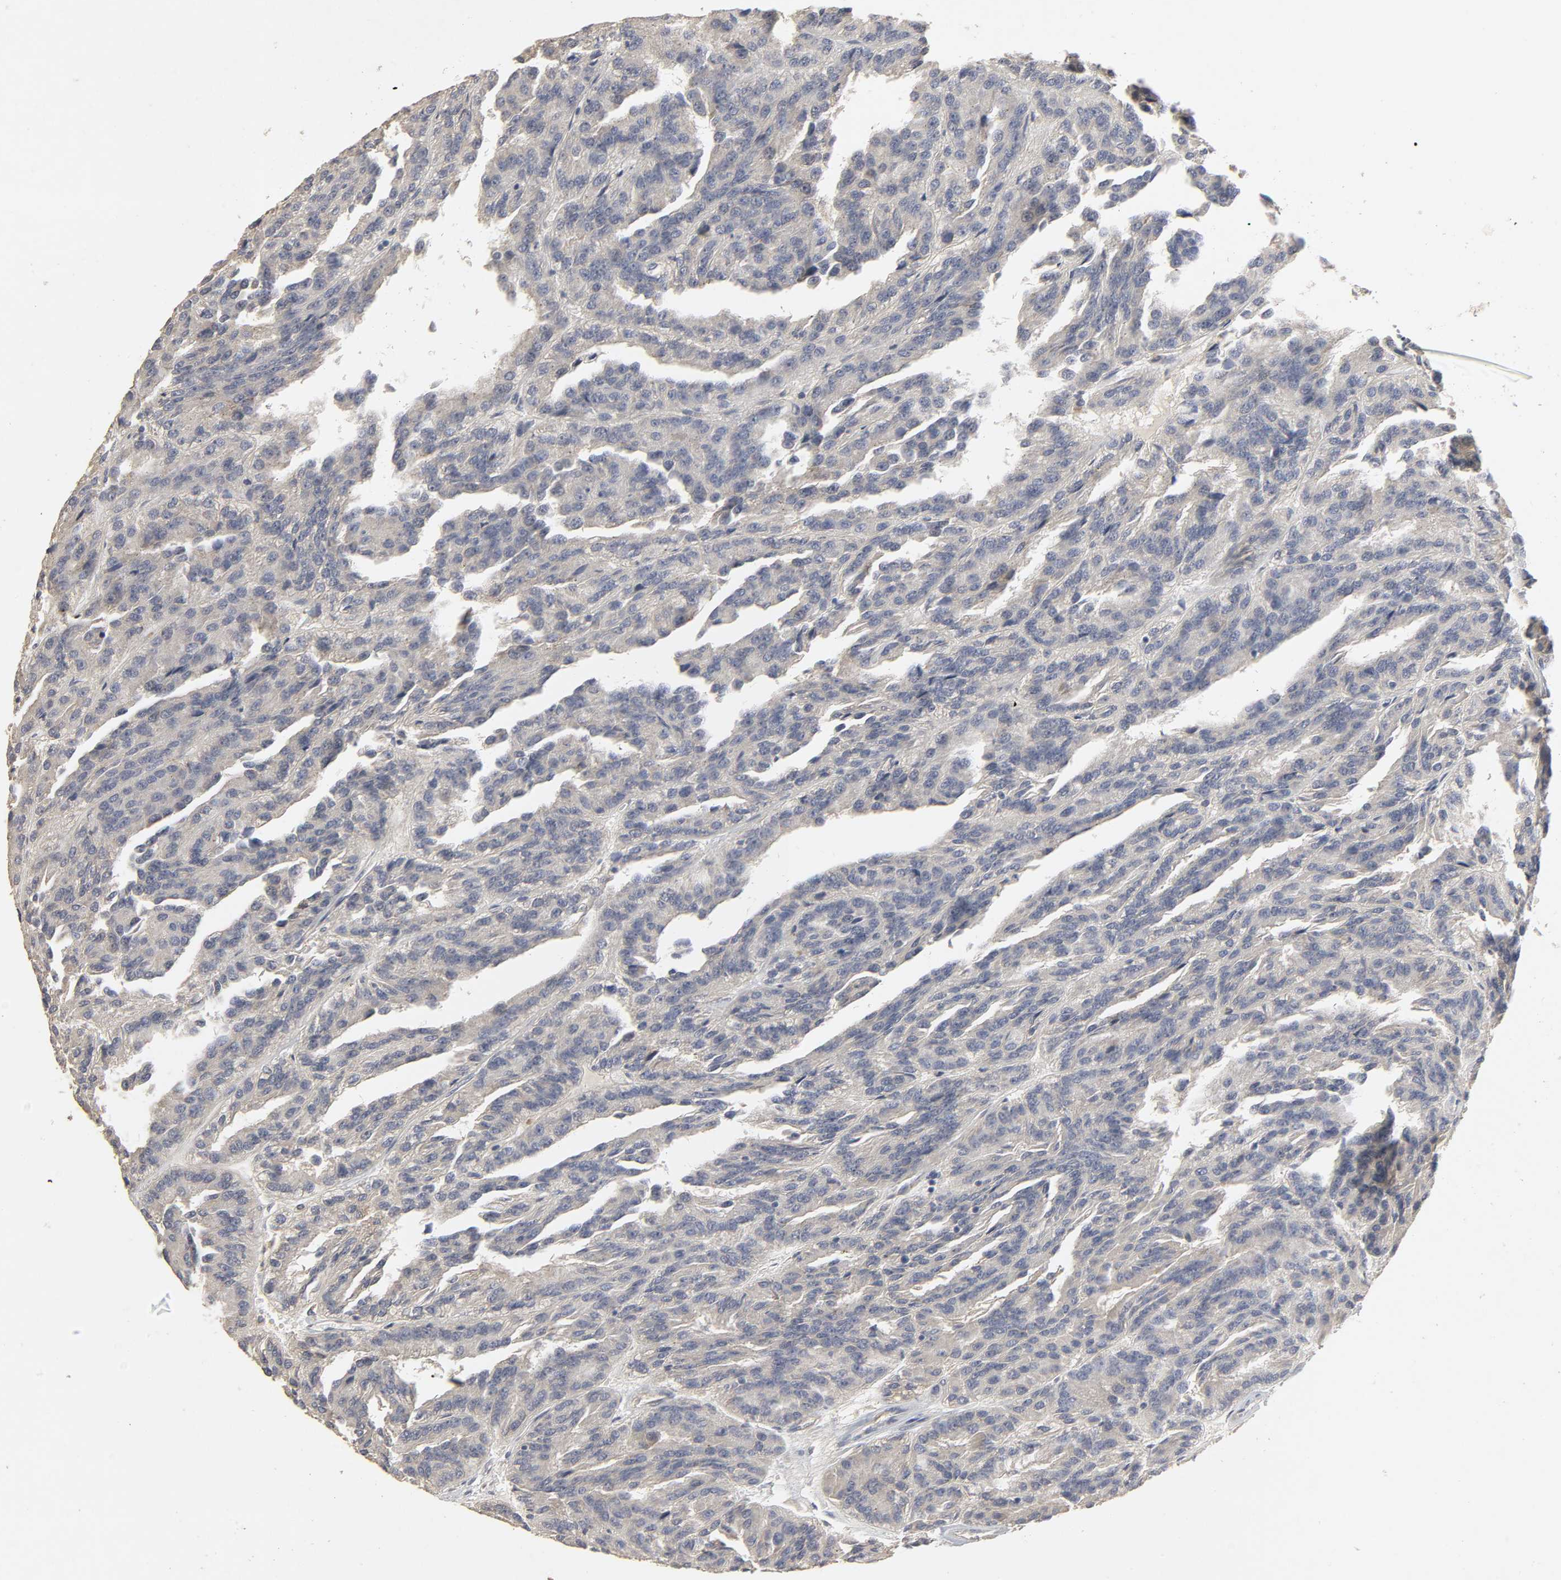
{"staining": {"intensity": "negative", "quantity": "none", "location": "none"}, "tissue": "renal cancer", "cell_type": "Tumor cells", "image_type": "cancer", "snomed": [{"axis": "morphology", "description": "Adenocarcinoma, NOS"}, {"axis": "topography", "description": "Kidney"}], "caption": "High magnification brightfield microscopy of renal cancer (adenocarcinoma) stained with DAB (3,3'-diaminobenzidine) (brown) and counterstained with hematoxylin (blue): tumor cells show no significant positivity.", "gene": "SLC10A2", "patient": {"sex": "male", "age": 46}}